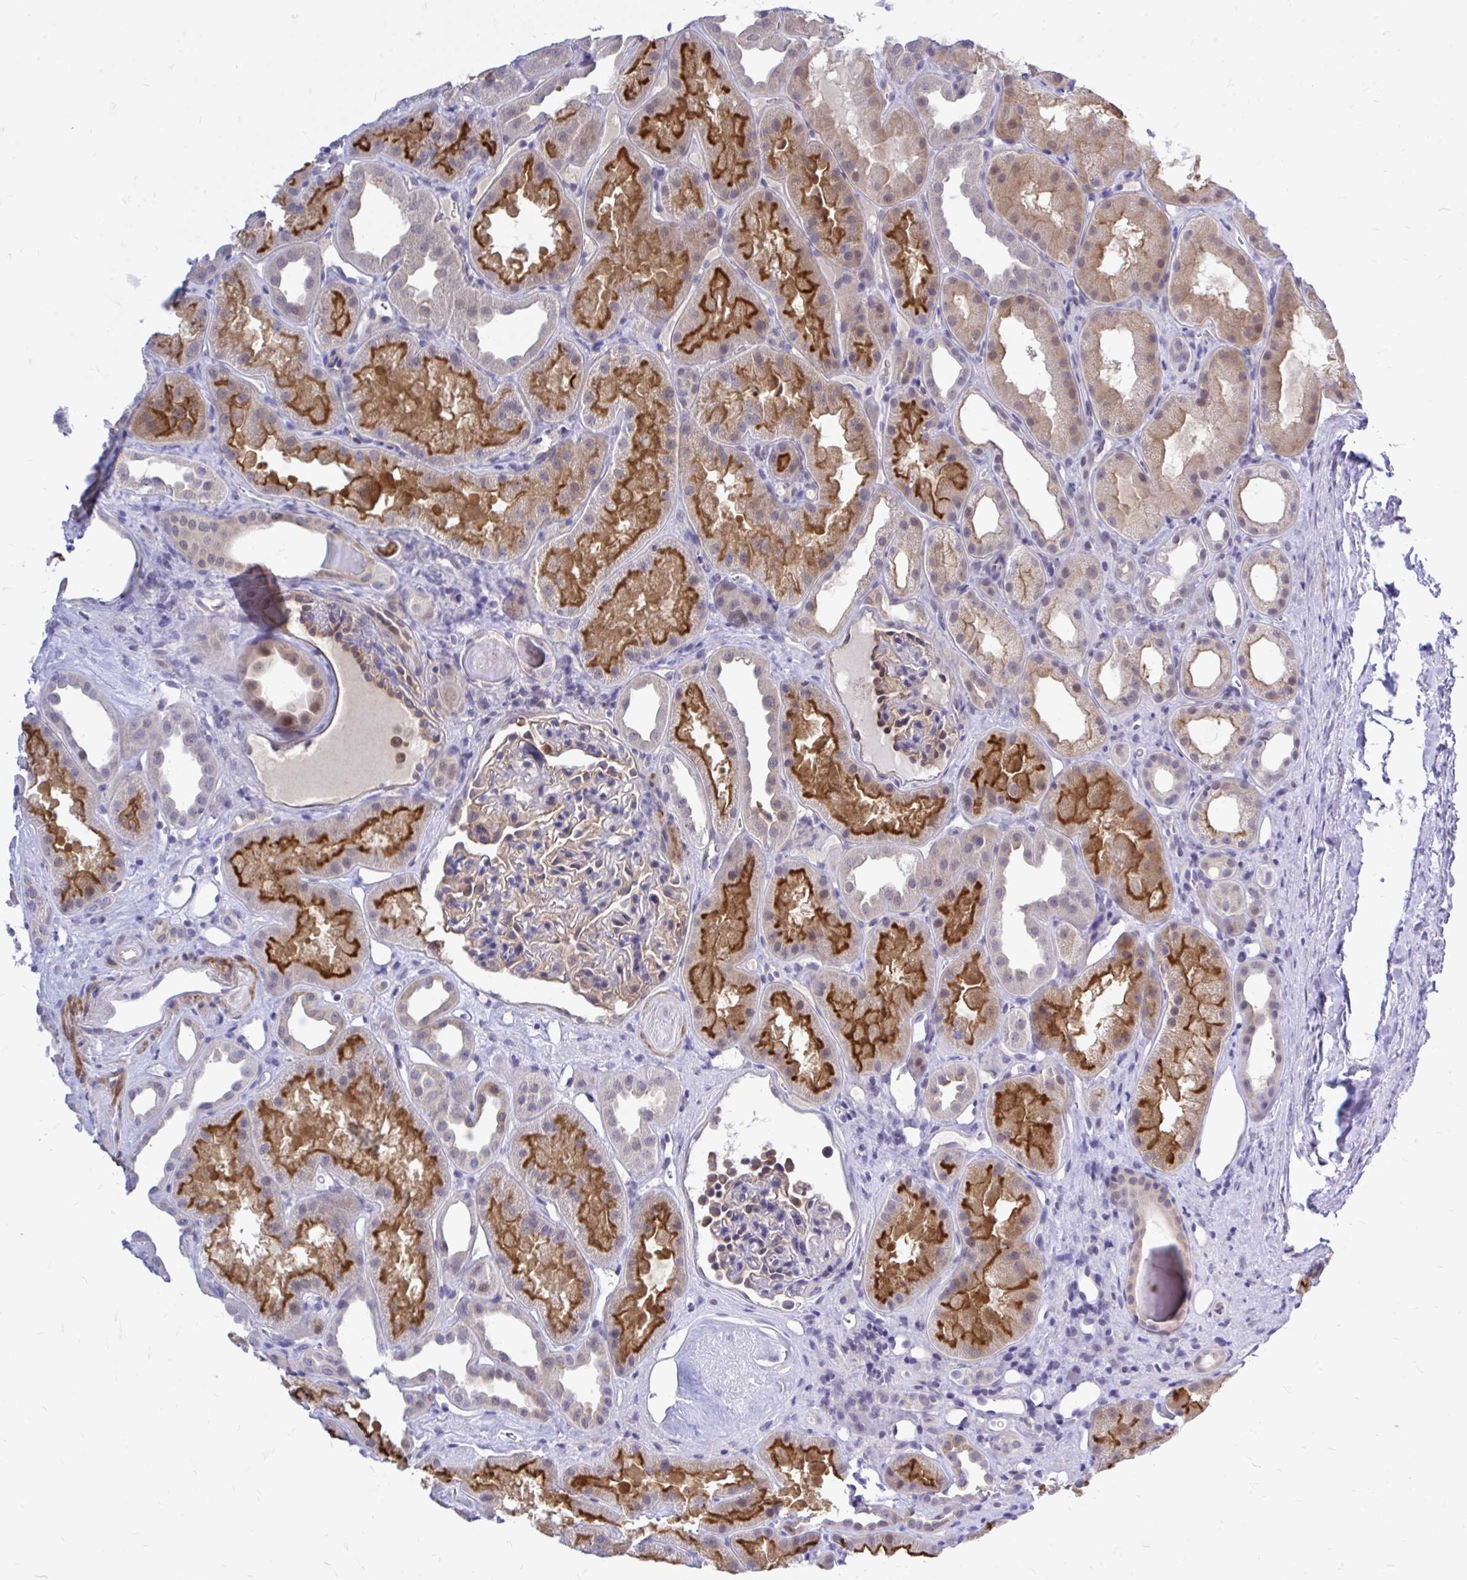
{"staining": {"intensity": "weak", "quantity": "<25%", "location": "cytoplasmic/membranous"}, "tissue": "kidney", "cell_type": "Cells in glomeruli", "image_type": "normal", "snomed": [{"axis": "morphology", "description": "Normal tissue, NOS"}, {"axis": "topography", "description": "Kidney"}], "caption": "DAB (3,3'-diaminobenzidine) immunohistochemical staining of normal kidney demonstrates no significant expression in cells in glomeruli. The staining was performed using DAB (3,3'-diaminobenzidine) to visualize the protein expression in brown, while the nuclei were stained in blue with hematoxylin (Magnification: 20x).", "gene": "ZBTB25", "patient": {"sex": "male", "age": 61}}